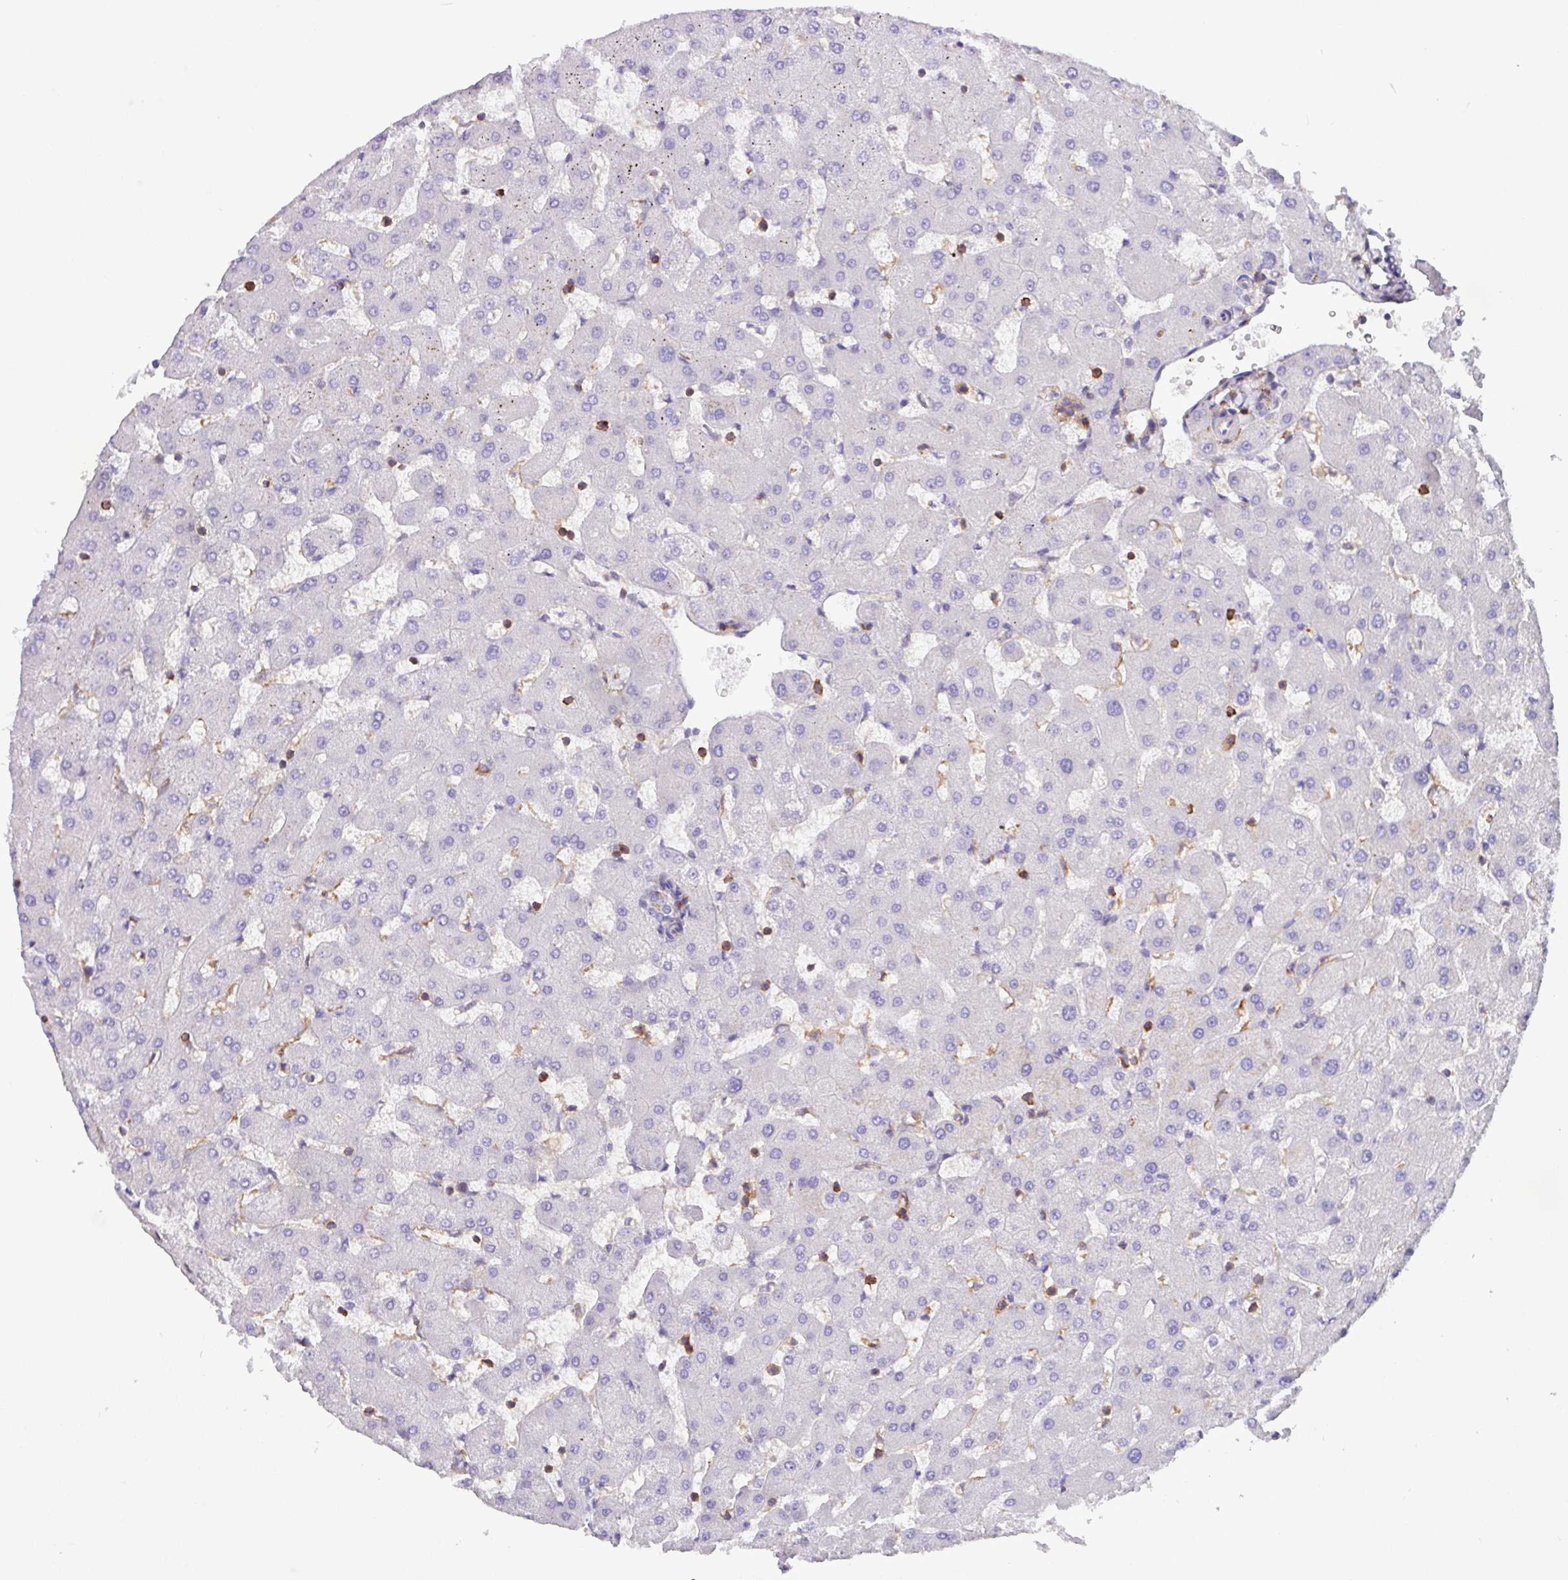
{"staining": {"intensity": "negative", "quantity": "none", "location": "none"}, "tissue": "liver", "cell_type": "Cholangiocytes", "image_type": "normal", "snomed": [{"axis": "morphology", "description": "Normal tissue, NOS"}, {"axis": "topography", "description": "Liver"}], "caption": "Immunohistochemistry (IHC) of benign human liver reveals no expression in cholangiocytes.", "gene": "PPP1R18", "patient": {"sex": "female", "age": 63}}